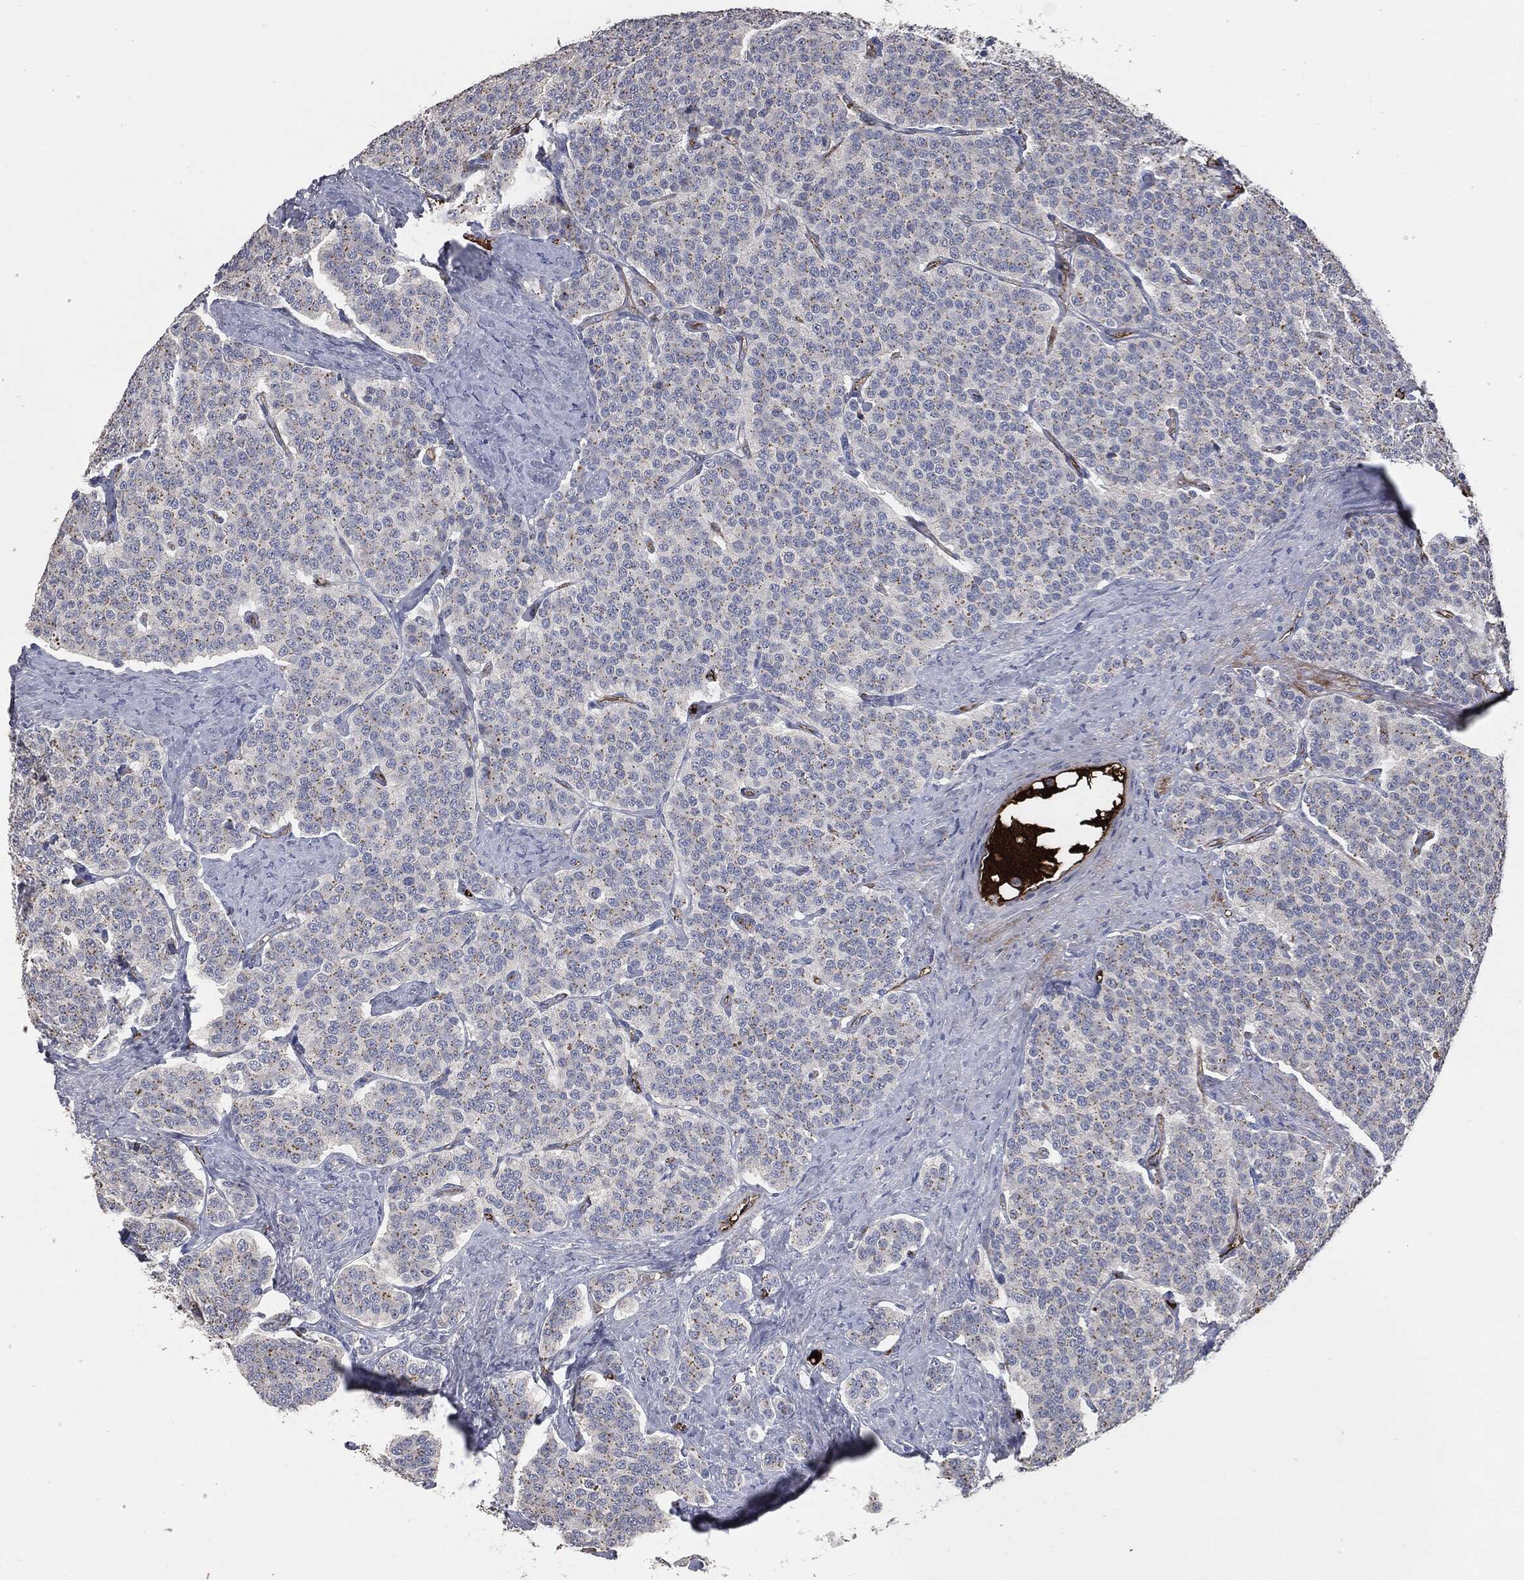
{"staining": {"intensity": "negative", "quantity": "none", "location": "none"}, "tissue": "carcinoid", "cell_type": "Tumor cells", "image_type": "cancer", "snomed": [{"axis": "morphology", "description": "Carcinoid, malignant, NOS"}, {"axis": "topography", "description": "Small intestine"}], "caption": "Immunohistochemical staining of carcinoid shows no significant expression in tumor cells.", "gene": "APOB", "patient": {"sex": "female", "age": 58}}